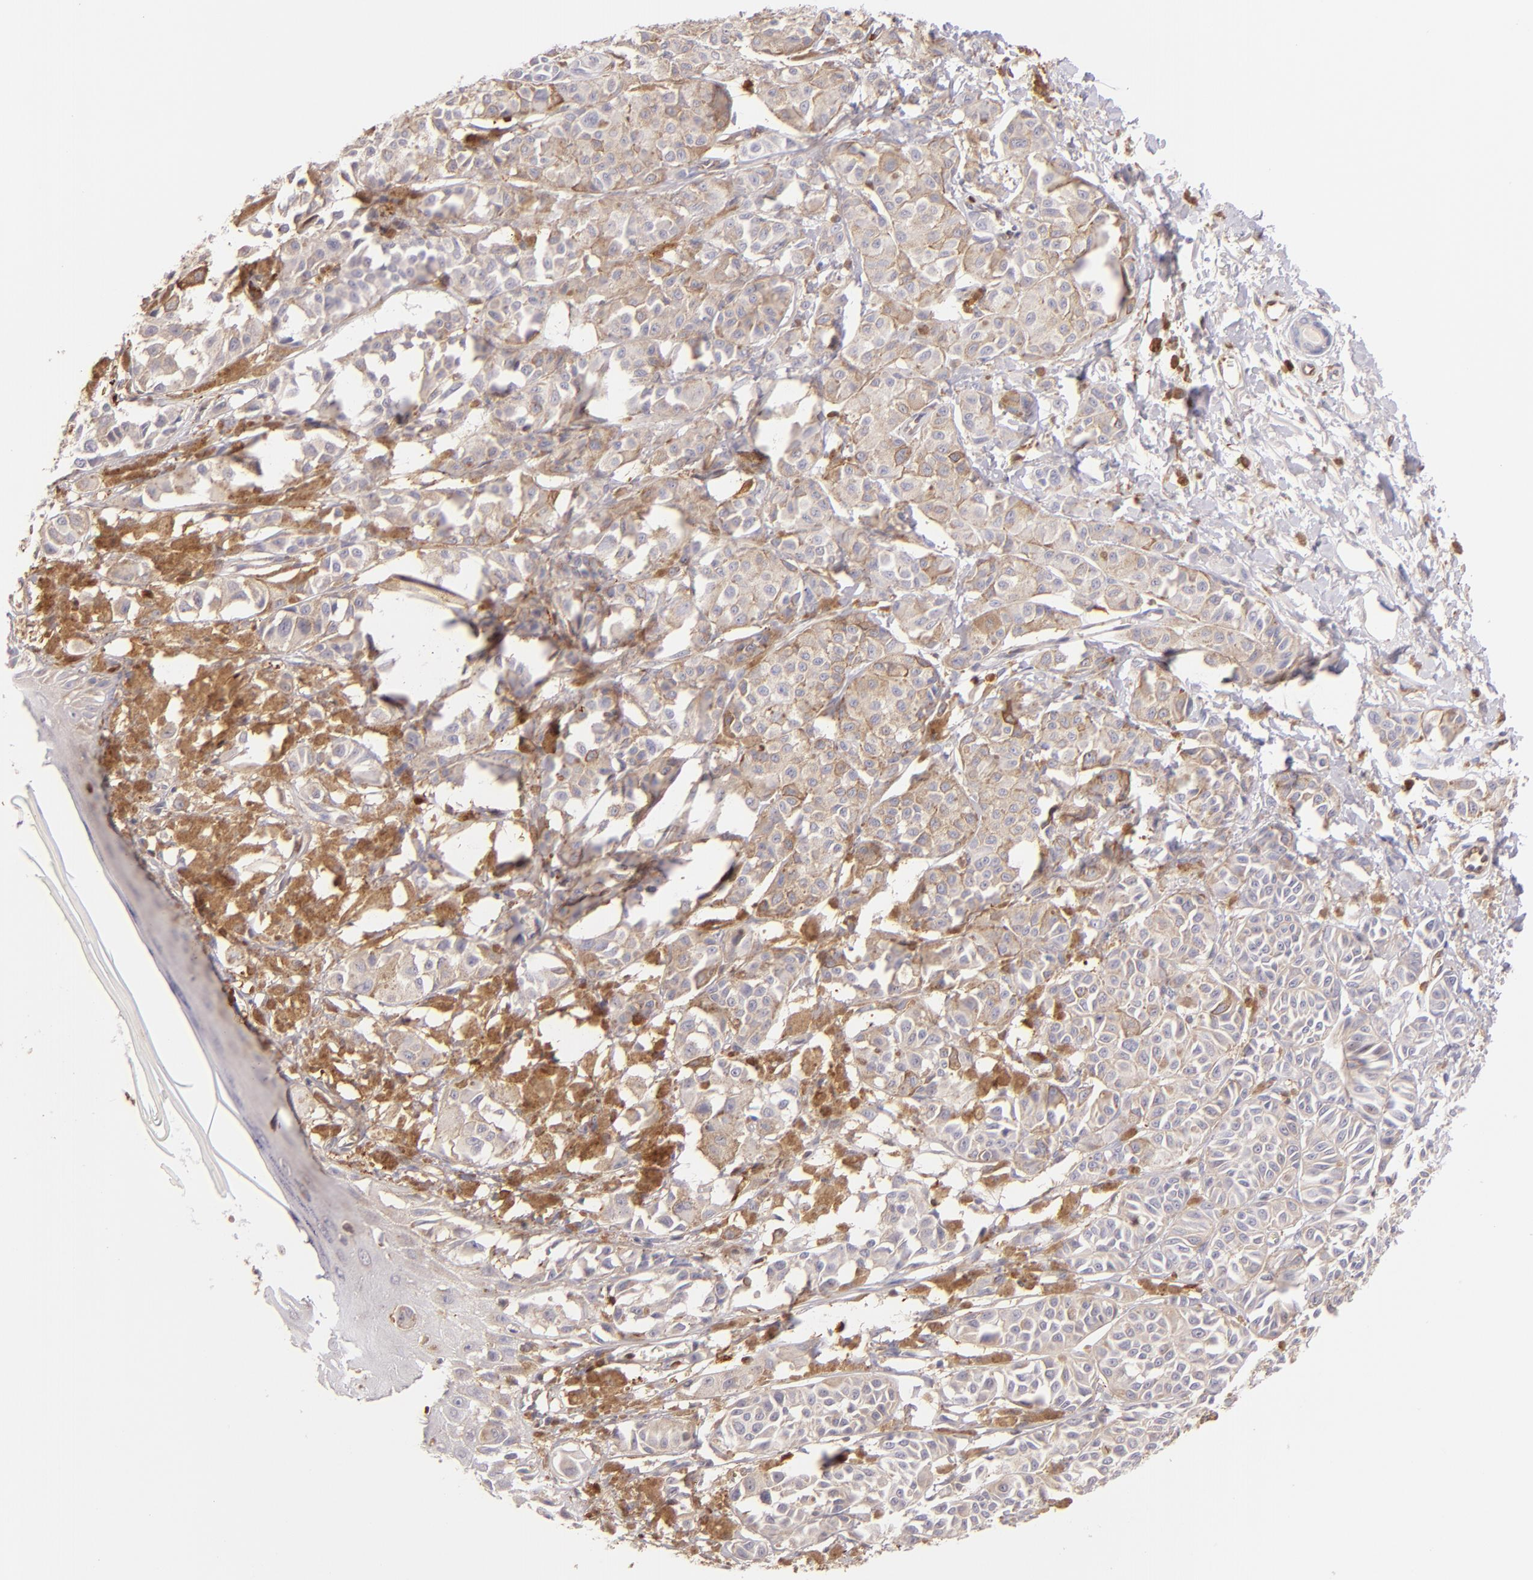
{"staining": {"intensity": "moderate", "quantity": ">75%", "location": "cytoplasmic/membranous"}, "tissue": "melanoma", "cell_type": "Tumor cells", "image_type": "cancer", "snomed": [{"axis": "morphology", "description": "Malignant melanoma, NOS"}, {"axis": "topography", "description": "Skin"}], "caption": "The micrograph exhibits a brown stain indicating the presence of a protein in the cytoplasmic/membranous of tumor cells in malignant melanoma.", "gene": "BTK", "patient": {"sex": "male", "age": 76}}